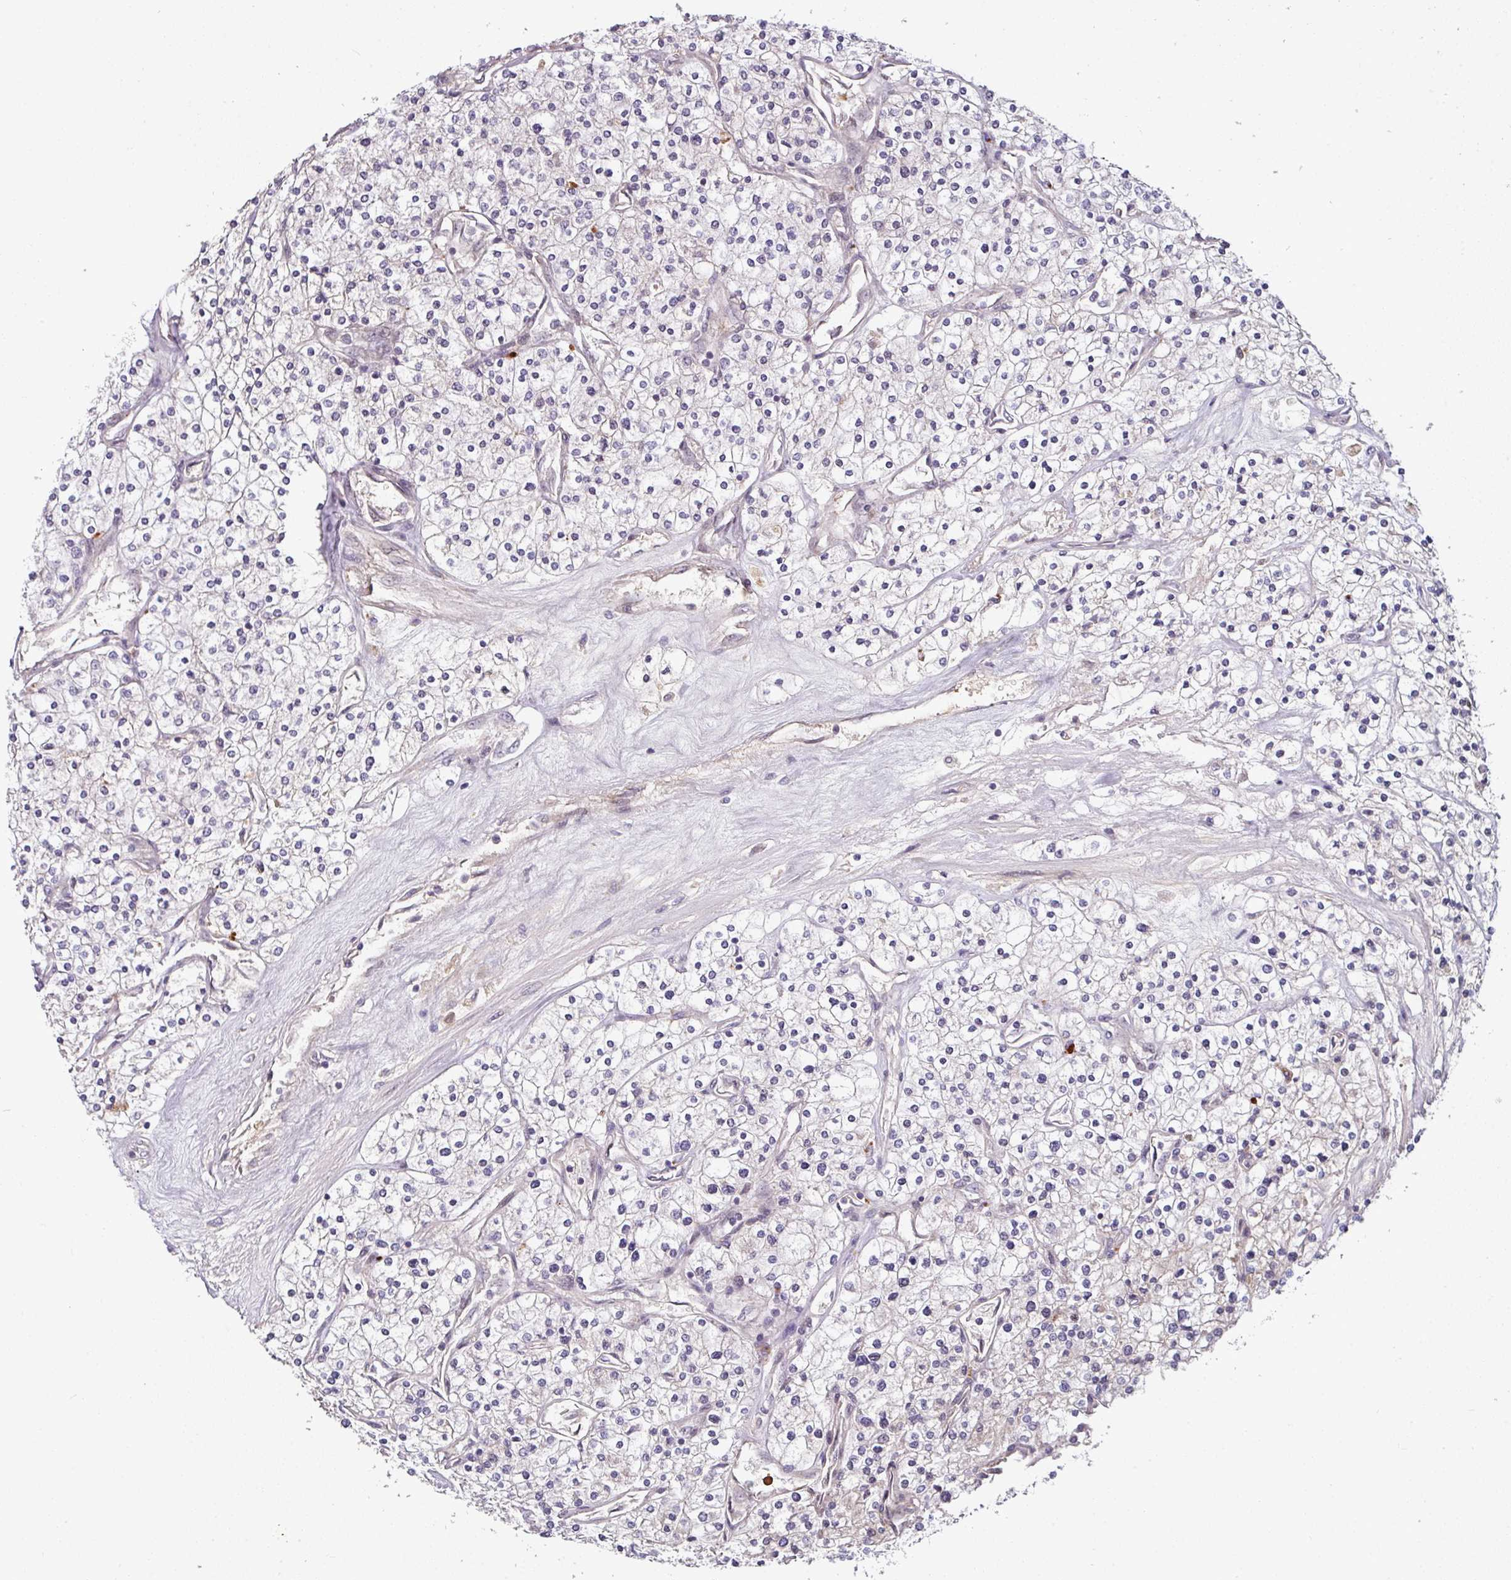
{"staining": {"intensity": "negative", "quantity": "none", "location": "none"}, "tissue": "renal cancer", "cell_type": "Tumor cells", "image_type": "cancer", "snomed": [{"axis": "morphology", "description": "Adenocarcinoma, NOS"}, {"axis": "topography", "description": "Kidney"}], "caption": "A high-resolution photomicrograph shows immunohistochemistry (IHC) staining of renal adenocarcinoma, which demonstrates no significant staining in tumor cells.", "gene": "SWSAP1", "patient": {"sex": "male", "age": 80}}